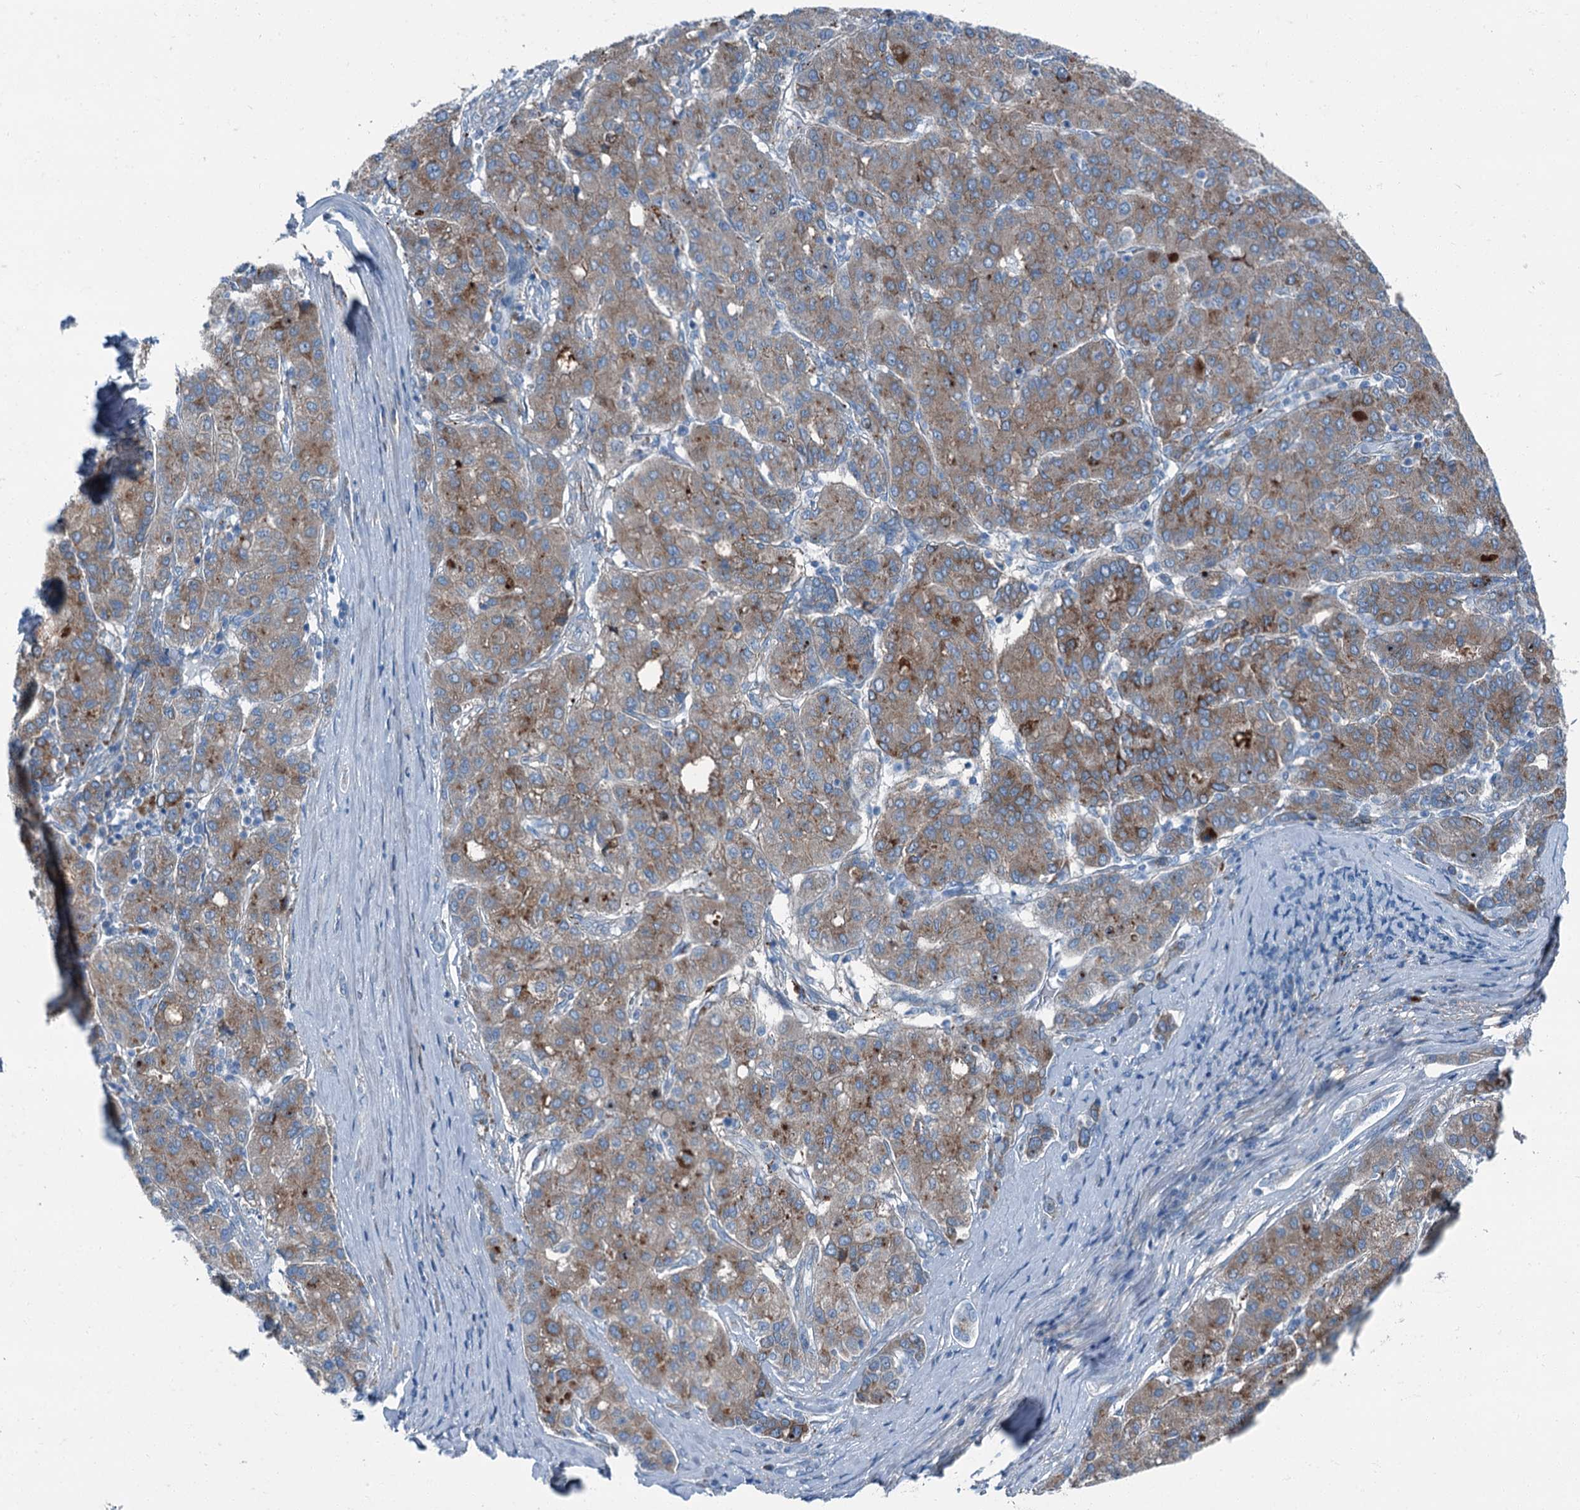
{"staining": {"intensity": "moderate", "quantity": "25%-75%", "location": "cytoplasmic/membranous"}, "tissue": "liver cancer", "cell_type": "Tumor cells", "image_type": "cancer", "snomed": [{"axis": "morphology", "description": "Carcinoma, Hepatocellular, NOS"}, {"axis": "topography", "description": "Liver"}], "caption": "The image demonstrates a brown stain indicating the presence of a protein in the cytoplasmic/membranous of tumor cells in liver cancer (hepatocellular carcinoma). Immunohistochemistry stains the protein in brown and the nuclei are stained blue.", "gene": "AXL", "patient": {"sex": "male", "age": 65}}